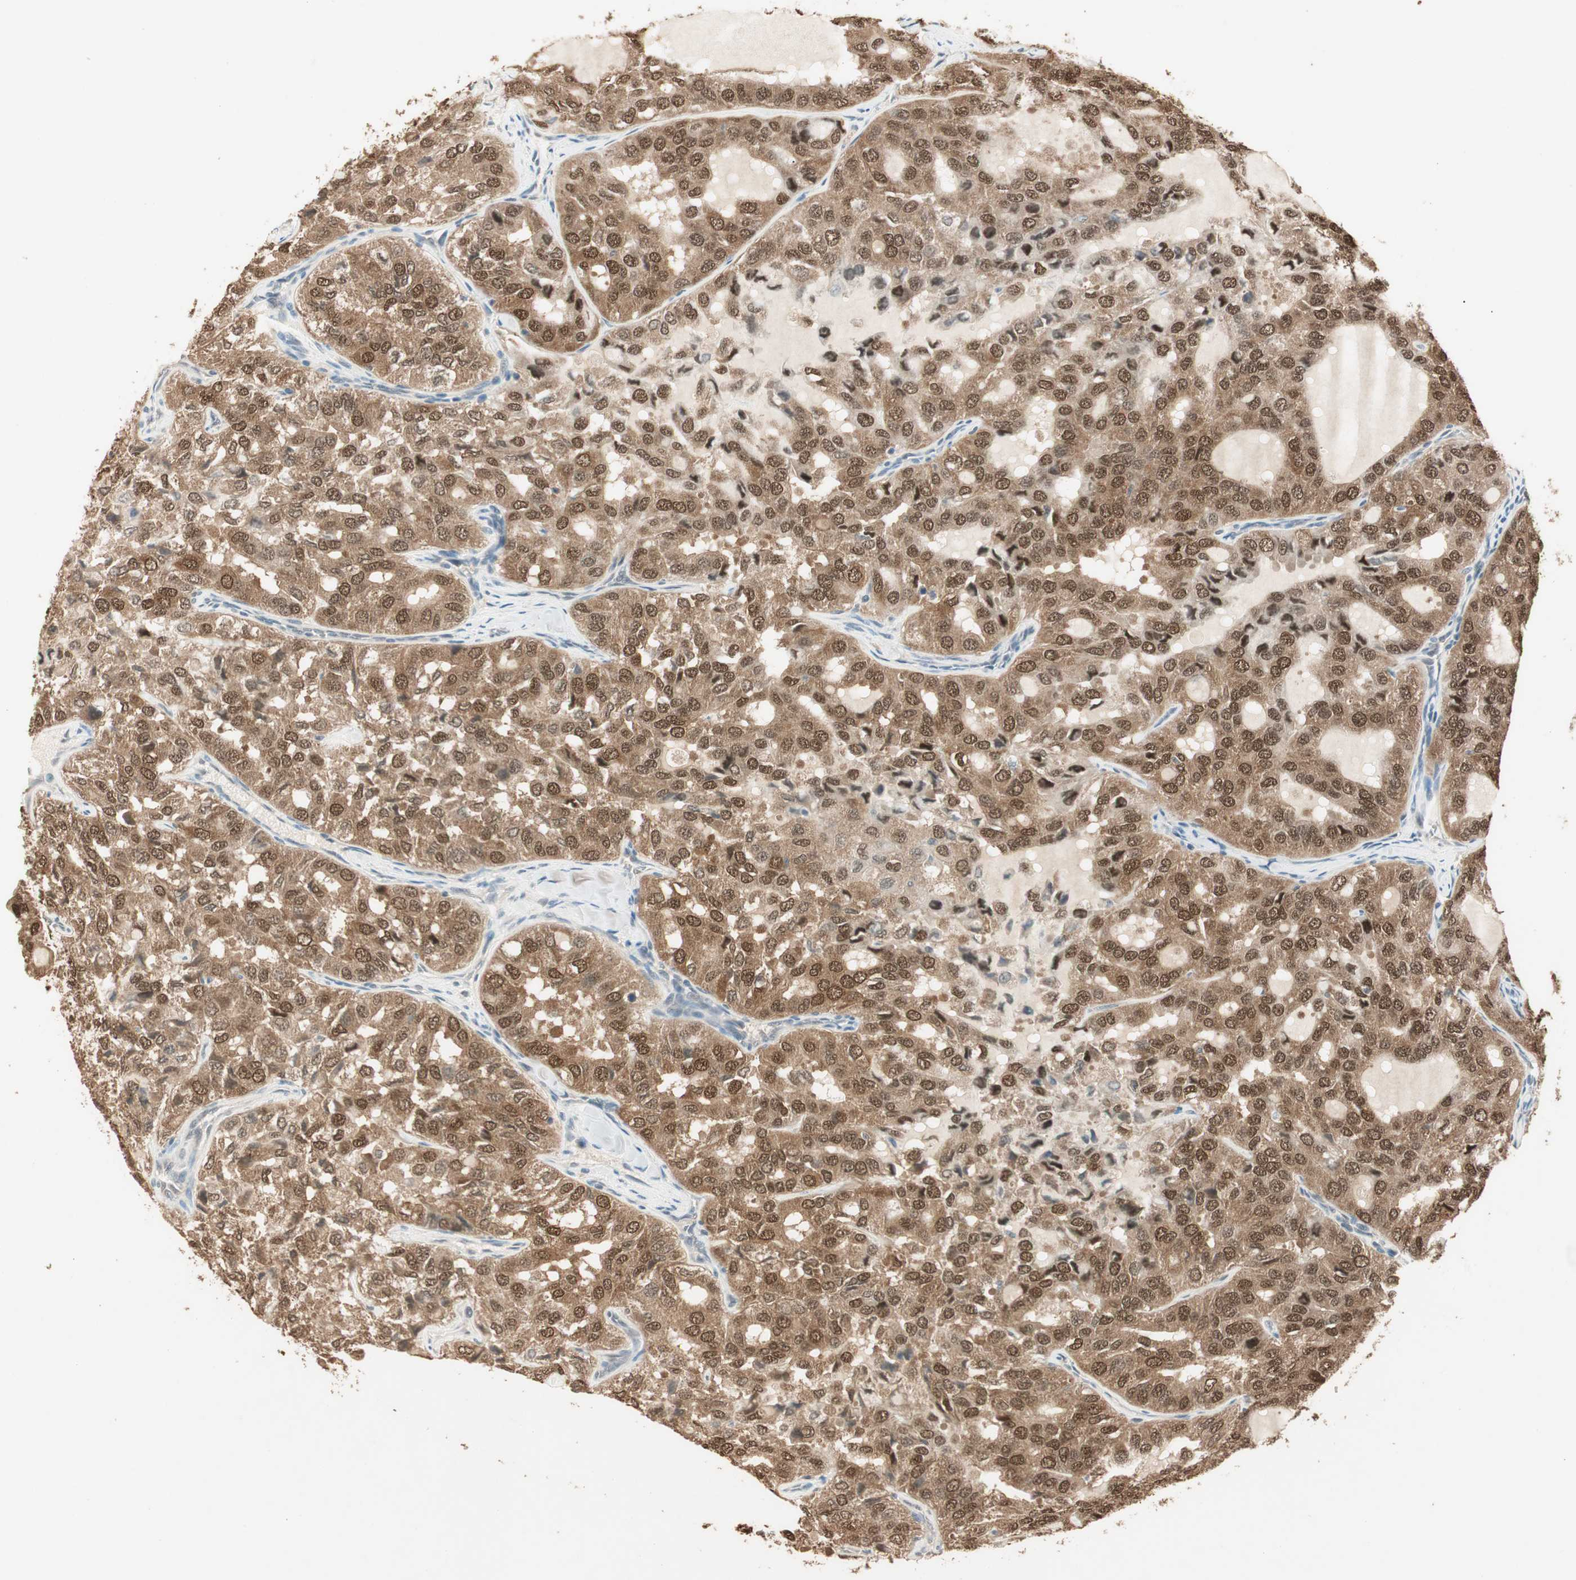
{"staining": {"intensity": "moderate", "quantity": ">75%", "location": "cytoplasmic/membranous,nuclear"}, "tissue": "thyroid cancer", "cell_type": "Tumor cells", "image_type": "cancer", "snomed": [{"axis": "morphology", "description": "Follicular adenoma carcinoma, NOS"}, {"axis": "topography", "description": "Thyroid gland"}], "caption": "About >75% of tumor cells in thyroid follicular adenoma carcinoma exhibit moderate cytoplasmic/membranous and nuclear protein positivity as visualized by brown immunohistochemical staining.", "gene": "USP5", "patient": {"sex": "male", "age": 75}}